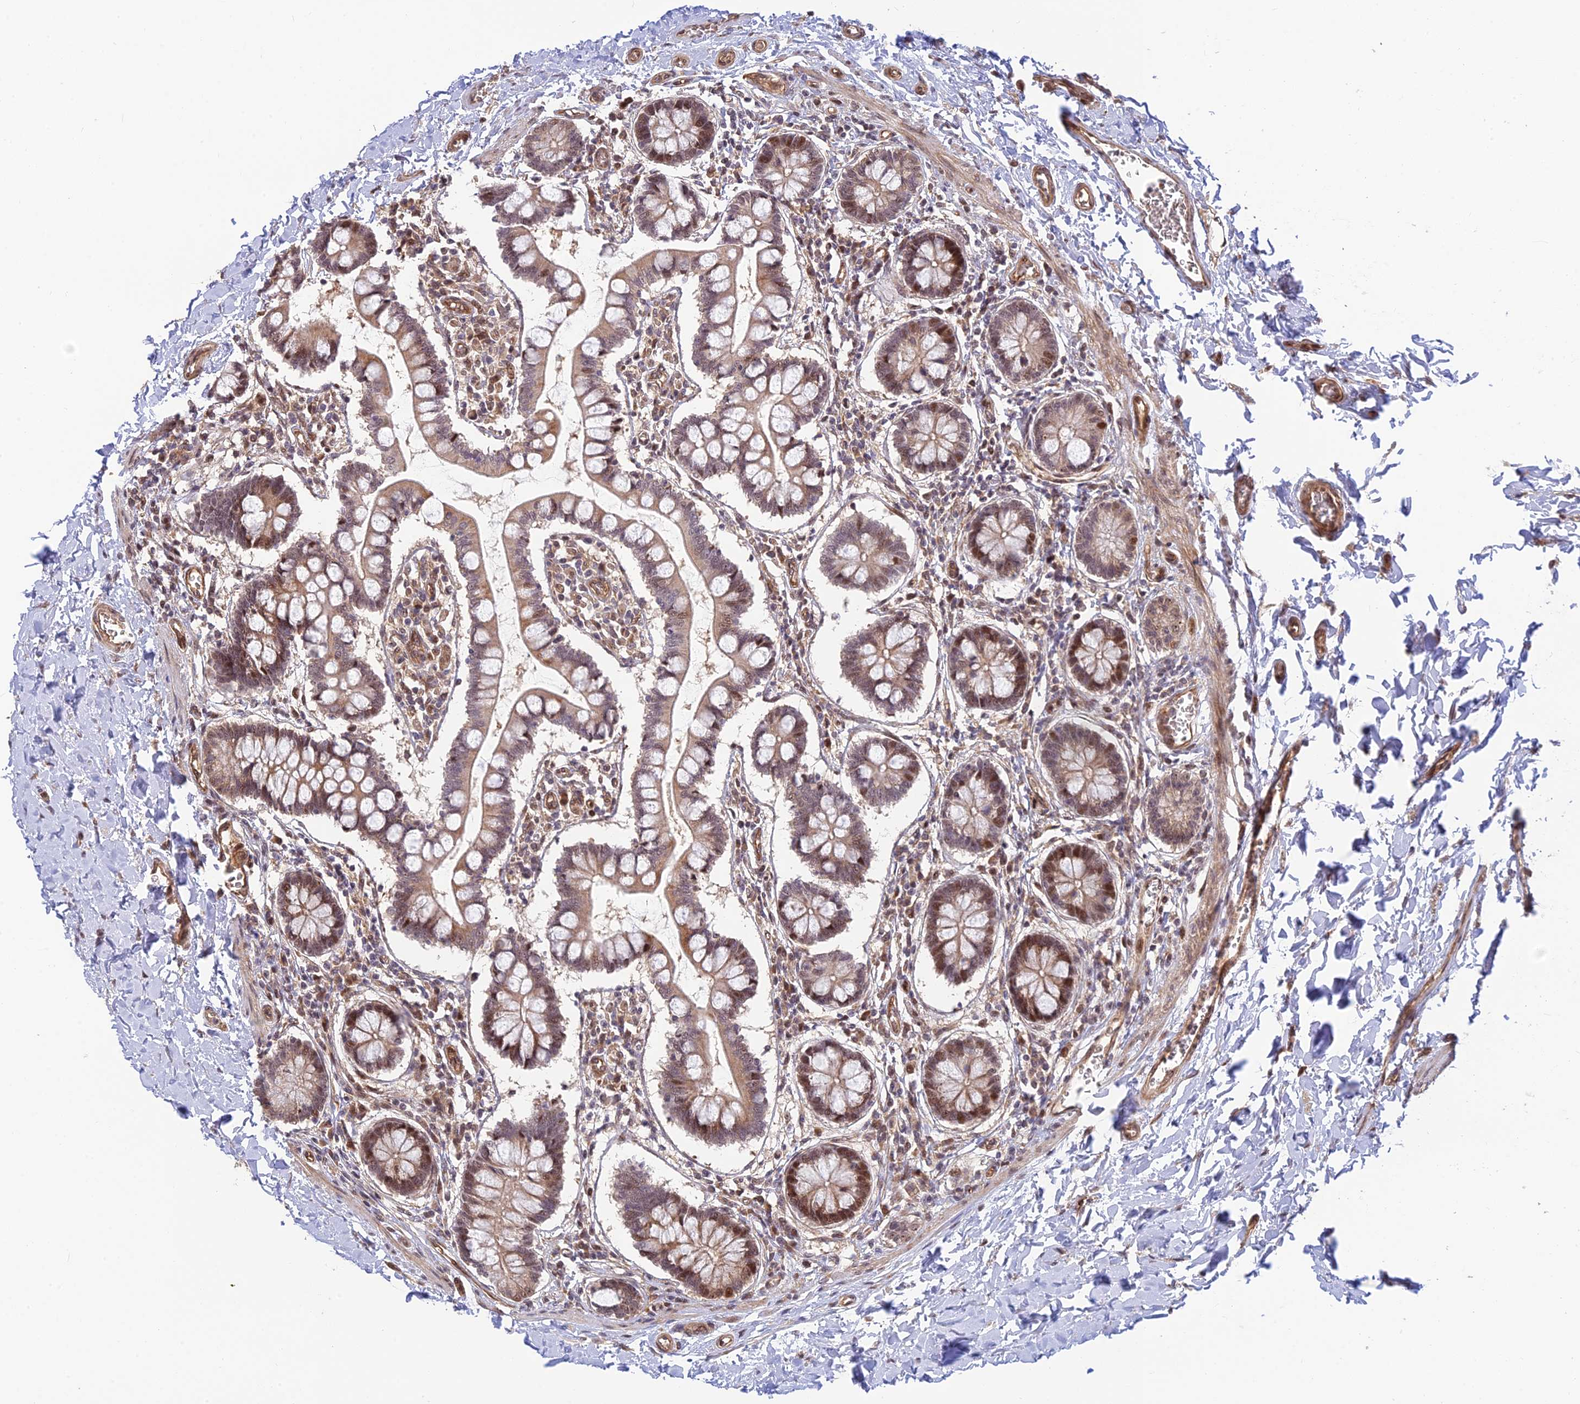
{"staining": {"intensity": "strong", "quantity": "25%-75%", "location": "cytoplasmic/membranous,nuclear"}, "tissue": "small intestine", "cell_type": "Glandular cells", "image_type": "normal", "snomed": [{"axis": "morphology", "description": "Normal tissue, NOS"}, {"axis": "topography", "description": "Small intestine"}], "caption": "About 25%-75% of glandular cells in benign human small intestine exhibit strong cytoplasmic/membranous,nuclear protein expression as visualized by brown immunohistochemical staining.", "gene": "UFSP2", "patient": {"sex": "male", "age": 52}}